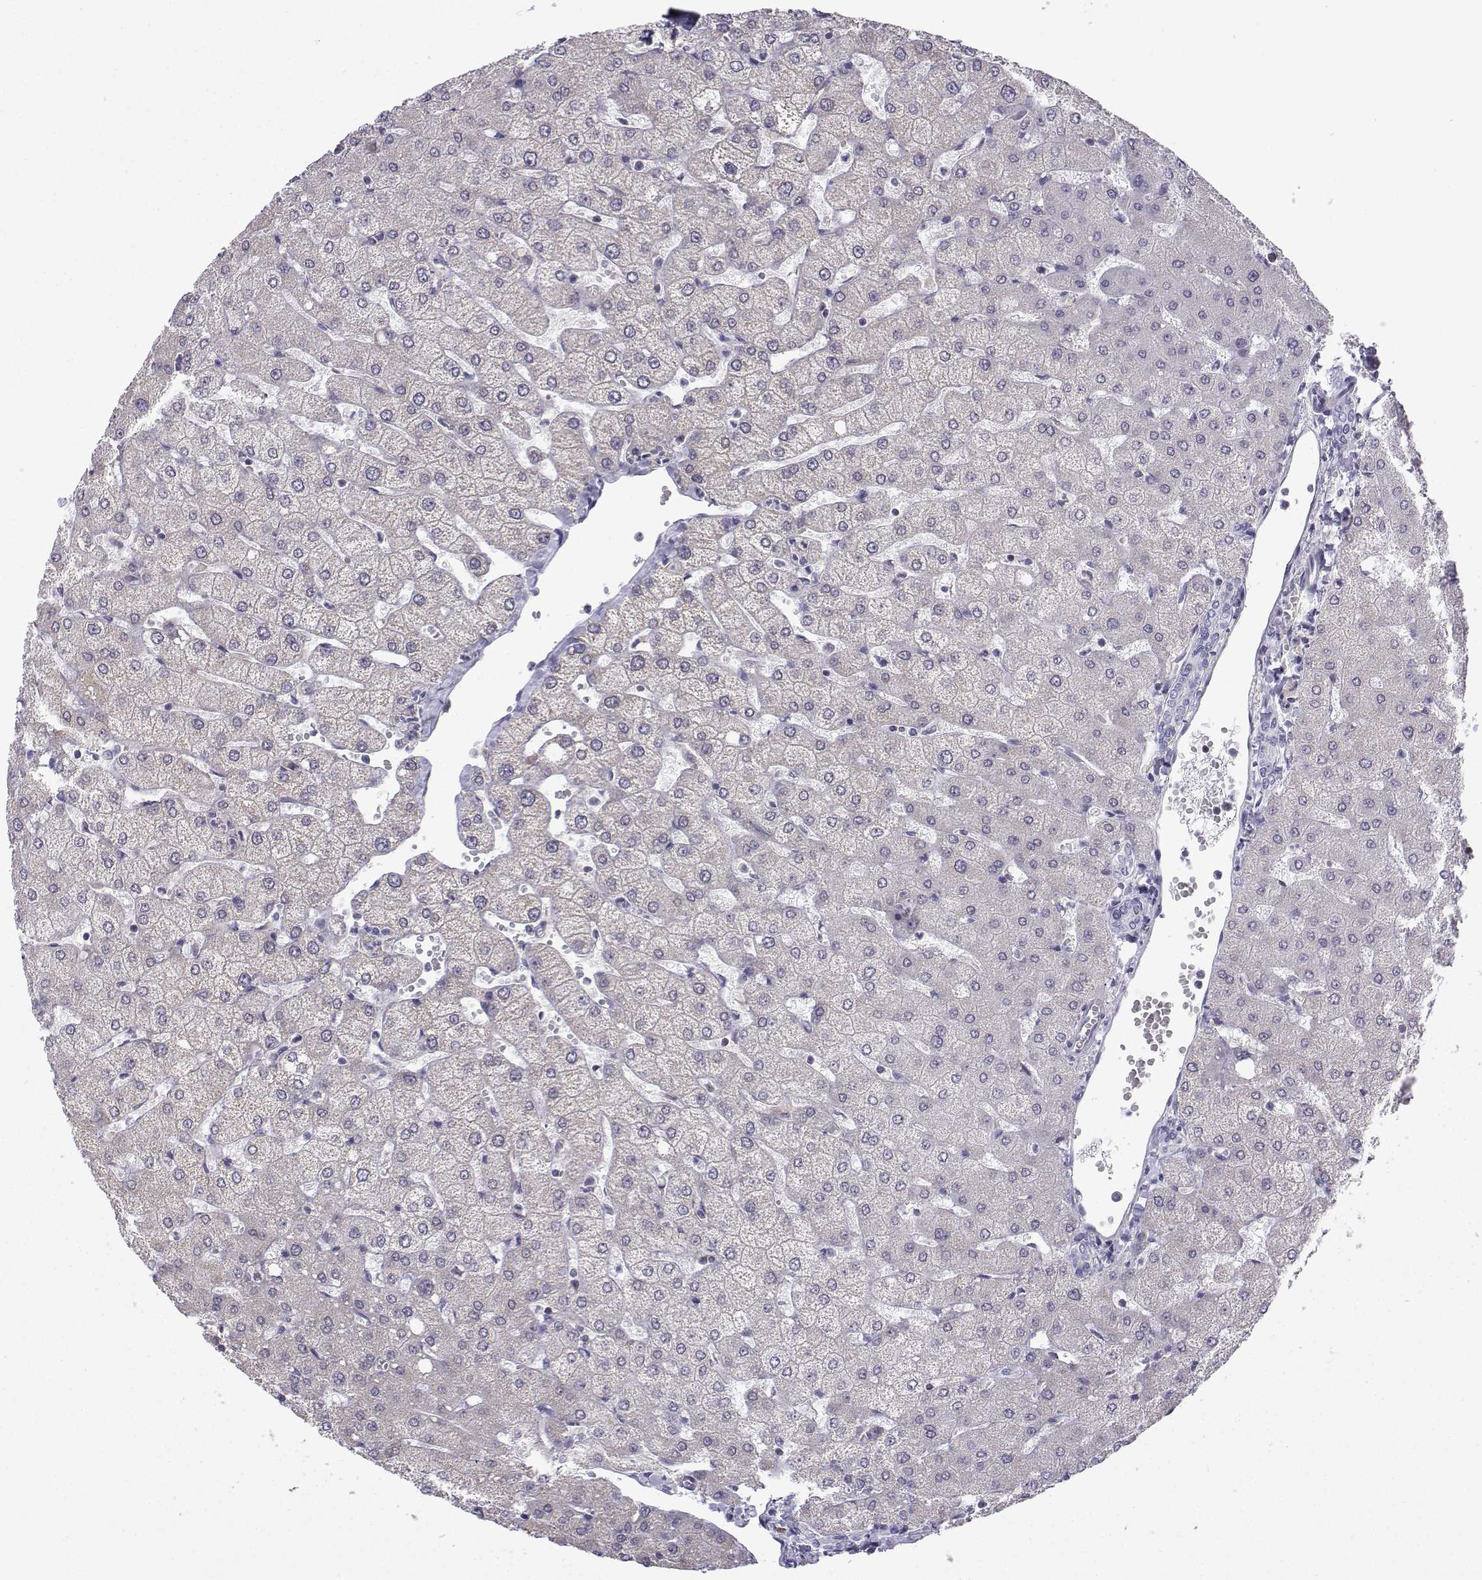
{"staining": {"intensity": "negative", "quantity": "none", "location": "none"}, "tissue": "liver", "cell_type": "Cholangiocytes", "image_type": "normal", "snomed": [{"axis": "morphology", "description": "Normal tissue, NOS"}, {"axis": "topography", "description": "Liver"}], "caption": "Immunohistochemistry (IHC) photomicrograph of normal human liver stained for a protein (brown), which exhibits no staining in cholangiocytes.", "gene": "INCENP", "patient": {"sex": "female", "age": 54}}